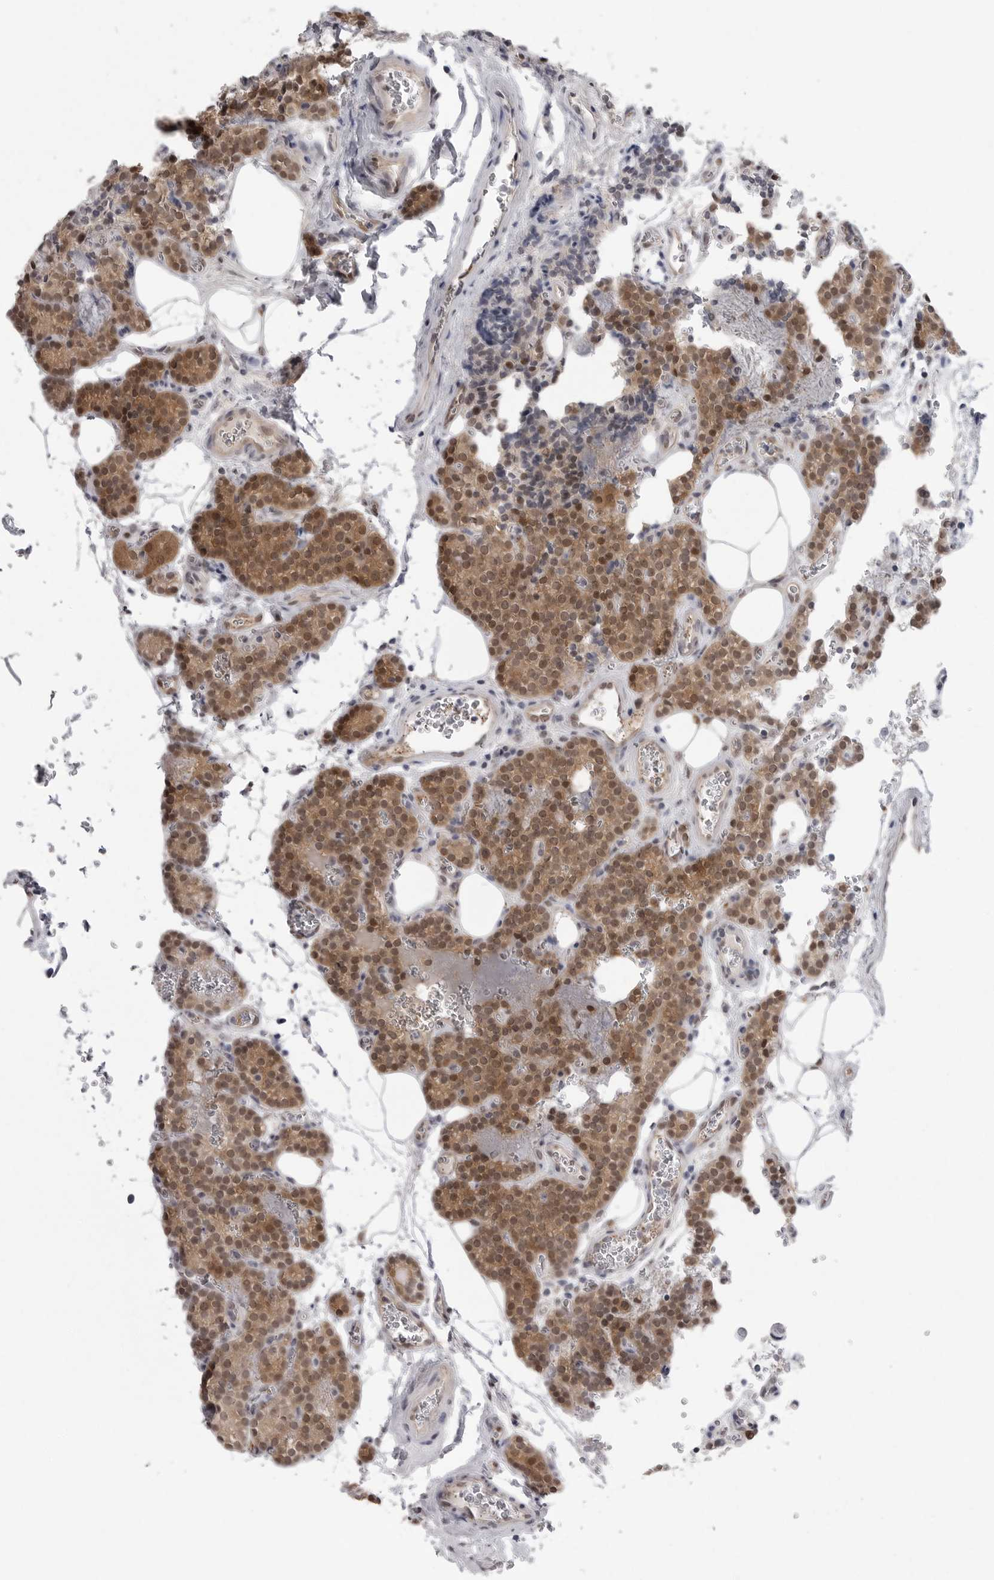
{"staining": {"intensity": "moderate", "quantity": ">75%", "location": "cytoplasmic/membranous,nuclear"}, "tissue": "parathyroid gland", "cell_type": "Glandular cells", "image_type": "normal", "snomed": [{"axis": "morphology", "description": "Normal tissue, NOS"}, {"axis": "topography", "description": "Parathyroid gland"}], "caption": "Glandular cells reveal moderate cytoplasmic/membranous,nuclear staining in approximately >75% of cells in unremarkable parathyroid gland.", "gene": "PNPO", "patient": {"sex": "female", "age": 64}}